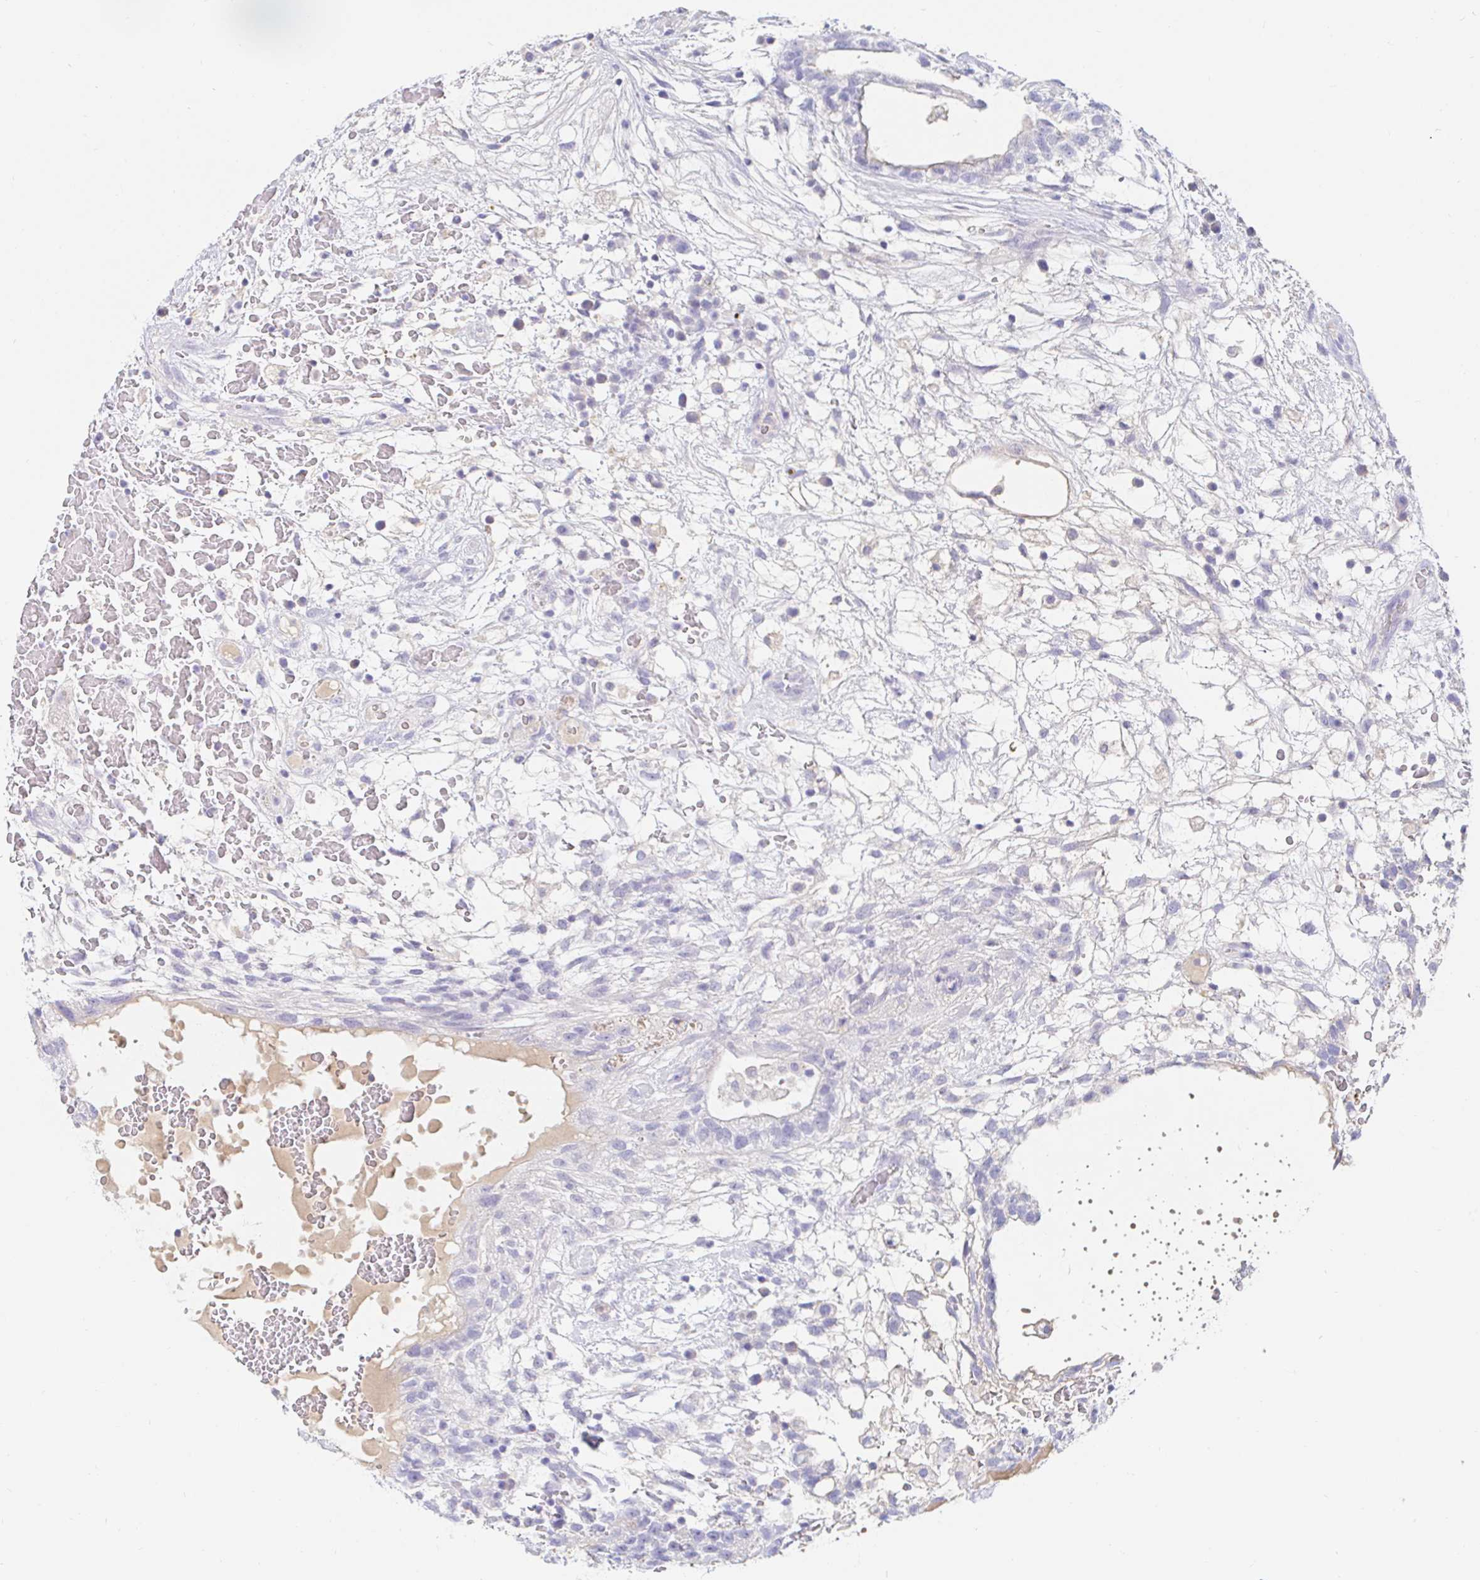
{"staining": {"intensity": "negative", "quantity": "none", "location": "none"}, "tissue": "testis cancer", "cell_type": "Tumor cells", "image_type": "cancer", "snomed": [{"axis": "morphology", "description": "Normal tissue, NOS"}, {"axis": "morphology", "description": "Carcinoma, Embryonal, NOS"}, {"axis": "topography", "description": "Testis"}], "caption": "Immunohistochemistry (IHC) micrograph of human embryonal carcinoma (testis) stained for a protein (brown), which shows no staining in tumor cells.", "gene": "TEX44", "patient": {"sex": "male", "age": 32}}